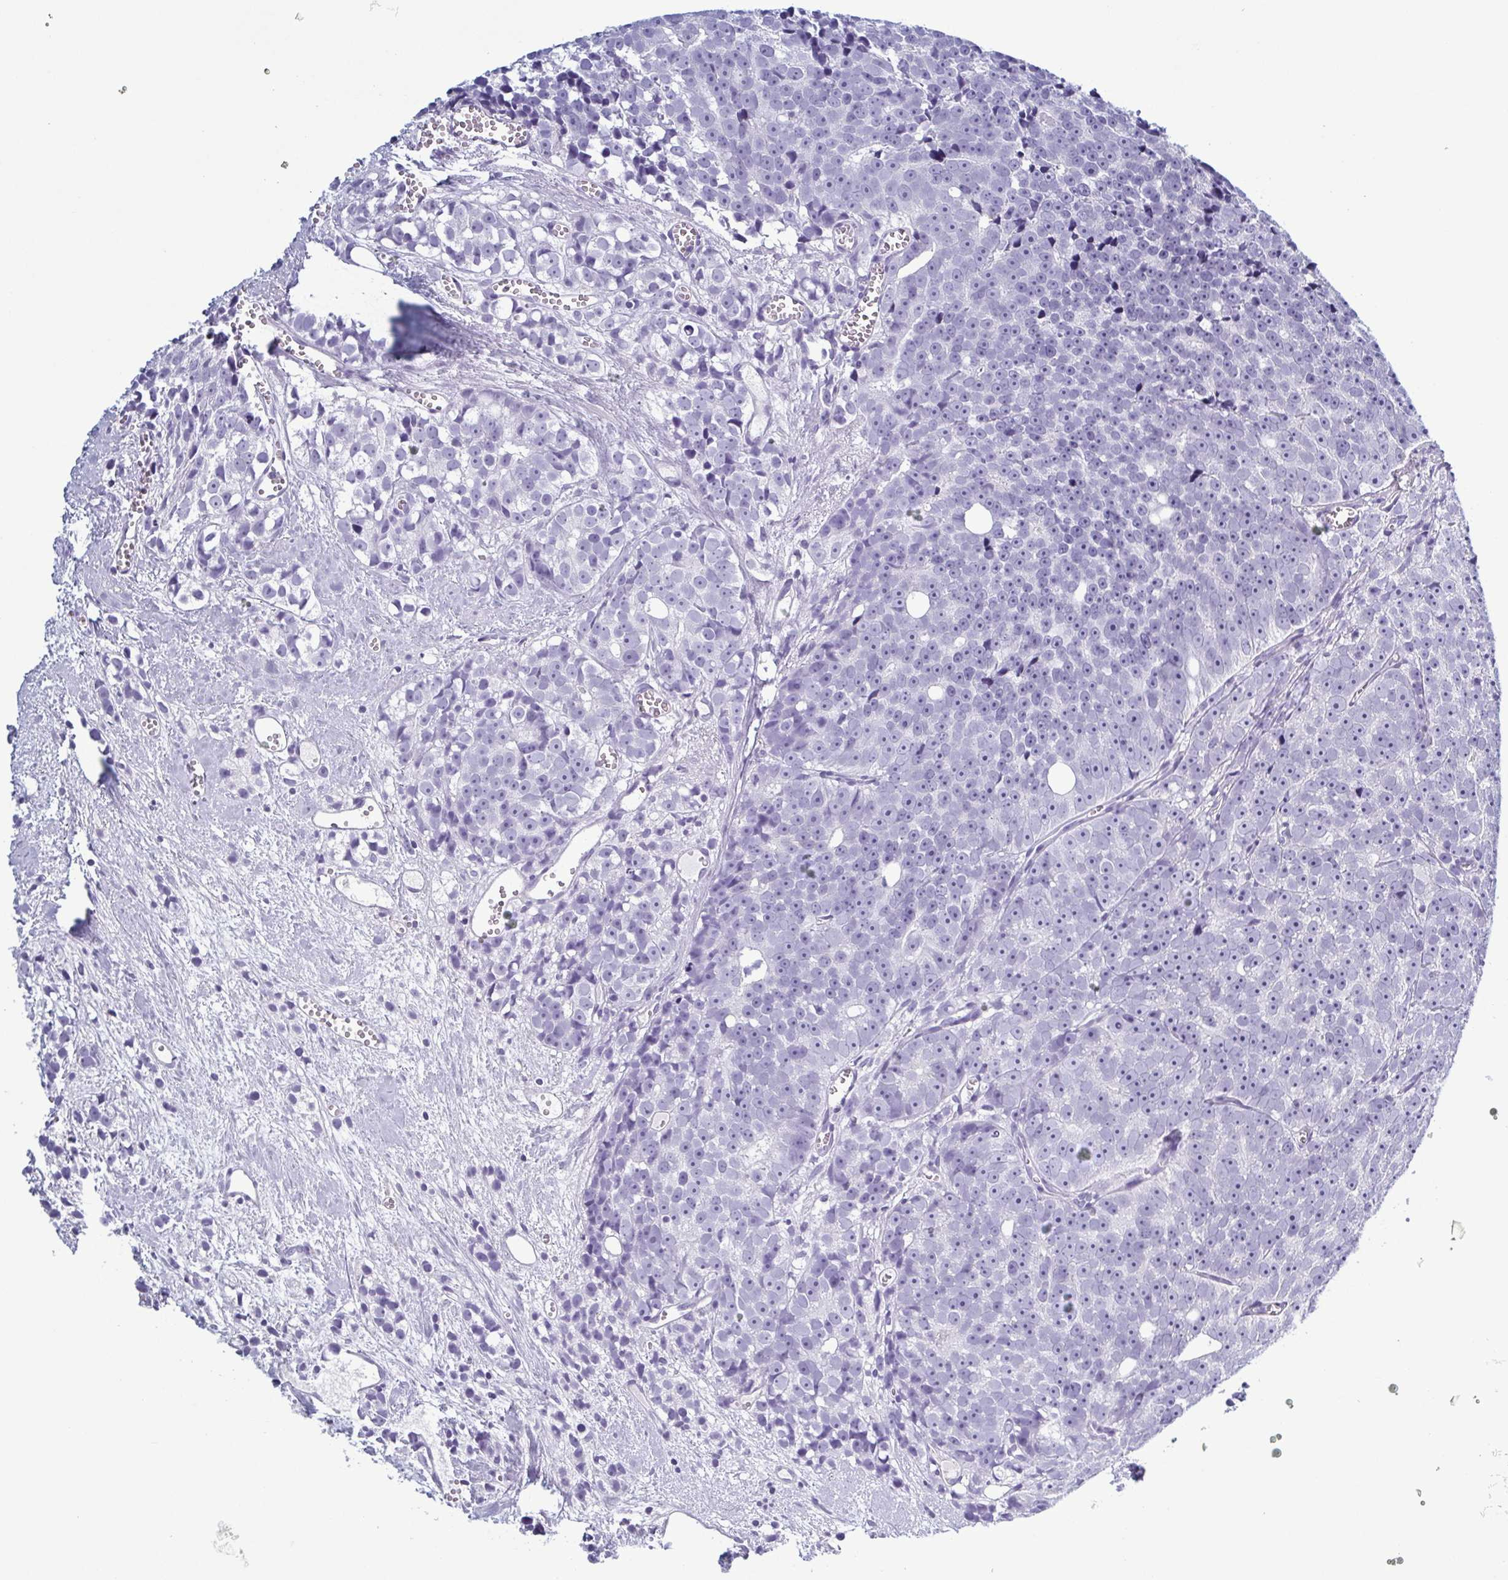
{"staining": {"intensity": "negative", "quantity": "none", "location": "none"}, "tissue": "prostate cancer", "cell_type": "Tumor cells", "image_type": "cancer", "snomed": [{"axis": "morphology", "description": "Adenocarcinoma, High grade"}, {"axis": "topography", "description": "Prostate"}], "caption": "This is an immunohistochemistry micrograph of prostate cancer (high-grade adenocarcinoma). There is no staining in tumor cells.", "gene": "KRT10", "patient": {"sex": "male", "age": 77}}